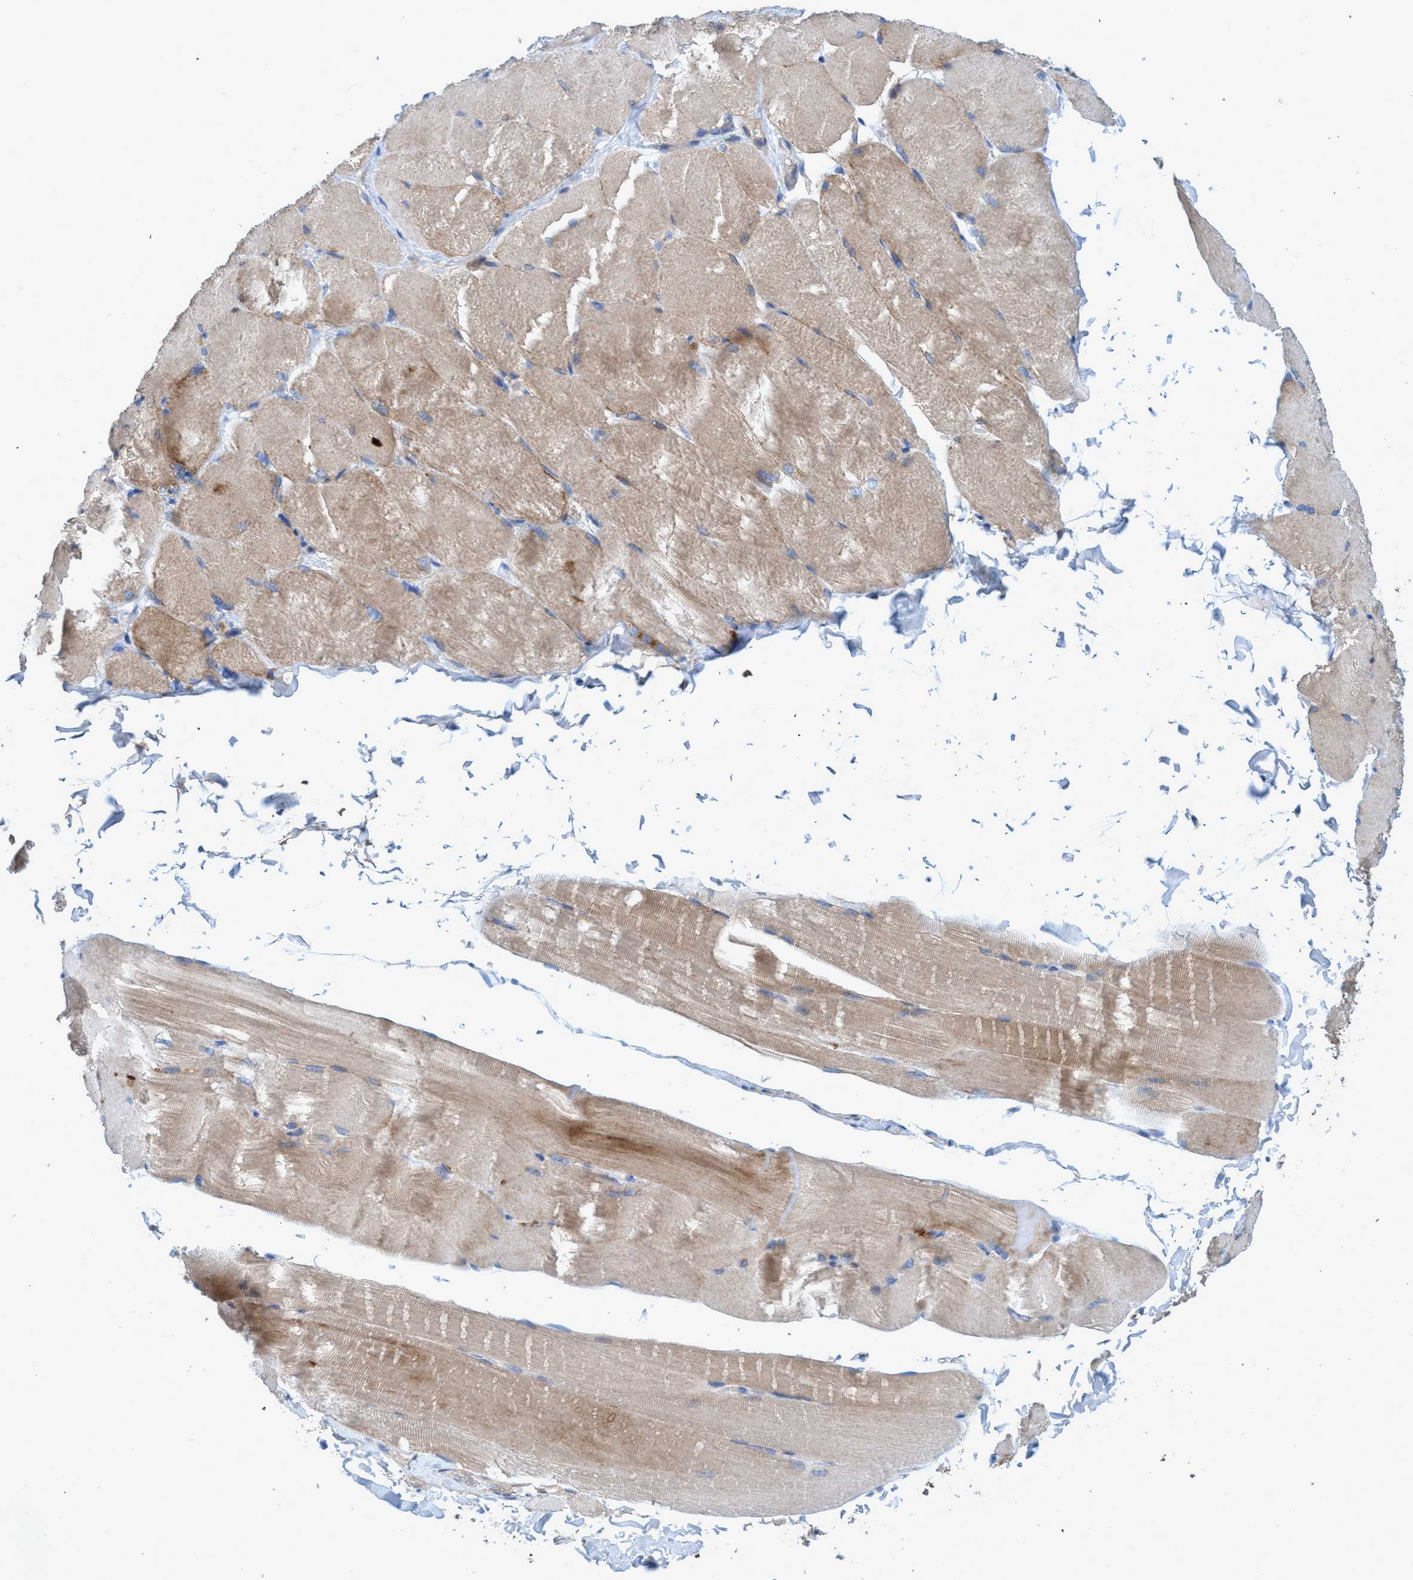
{"staining": {"intensity": "weak", "quantity": ">75%", "location": "cytoplasmic/membranous"}, "tissue": "skeletal muscle", "cell_type": "Myocytes", "image_type": "normal", "snomed": [{"axis": "morphology", "description": "Normal tissue, NOS"}, {"axis": "topography", "description": "Skin"}, {"axis": "topography", "description": "Skeletal muscle"}], "caption": "Myocytes show weak cytoplasmic/membranous expression in approximately >75% of cells in unremarkable skeletal muscle.", "gene": "GULP1", "patient": {"sex": "male", "age": 83}}